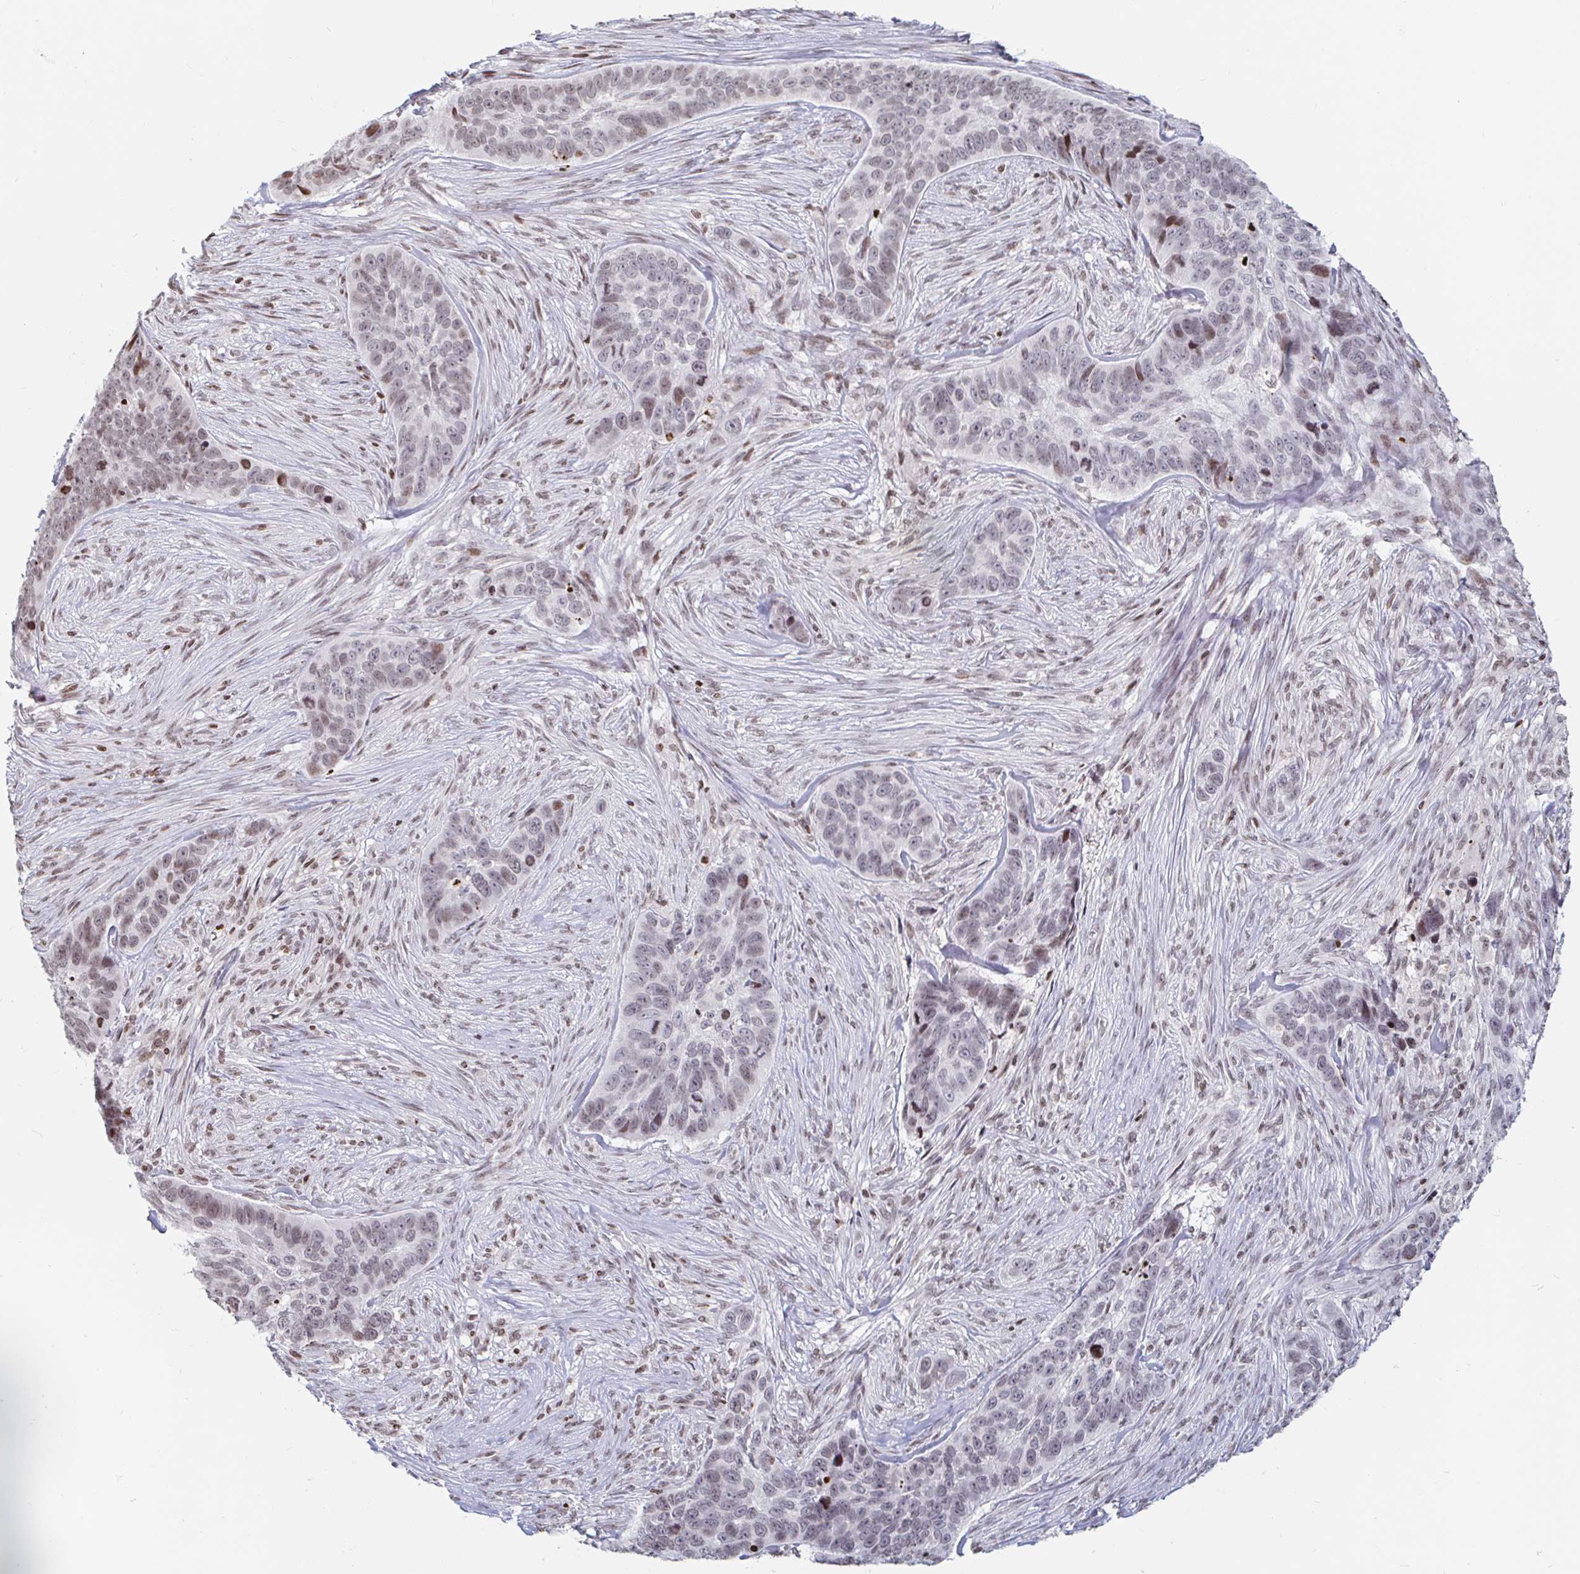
{"staining": {"intensity": "weak", "quantity": "25%-75%", "location": "nuclear"}, "tissue": "skin cancer", "cell_type": "Tumor cells", "image_type": "cancer", "snomed": [{"axis": "morphology", "description": "Basal cell carcinoma"}, {"axis": "topography", "description": "Skin"}], "caption": "Basal cell carcinoma (skin) was stained to show a protein in brown. There is low levels of weak nuclear positivity in approximately 25%-75% of tumor cells.", "gene": "HOXC10", "patient": {"sex": "female", "age": 82}}